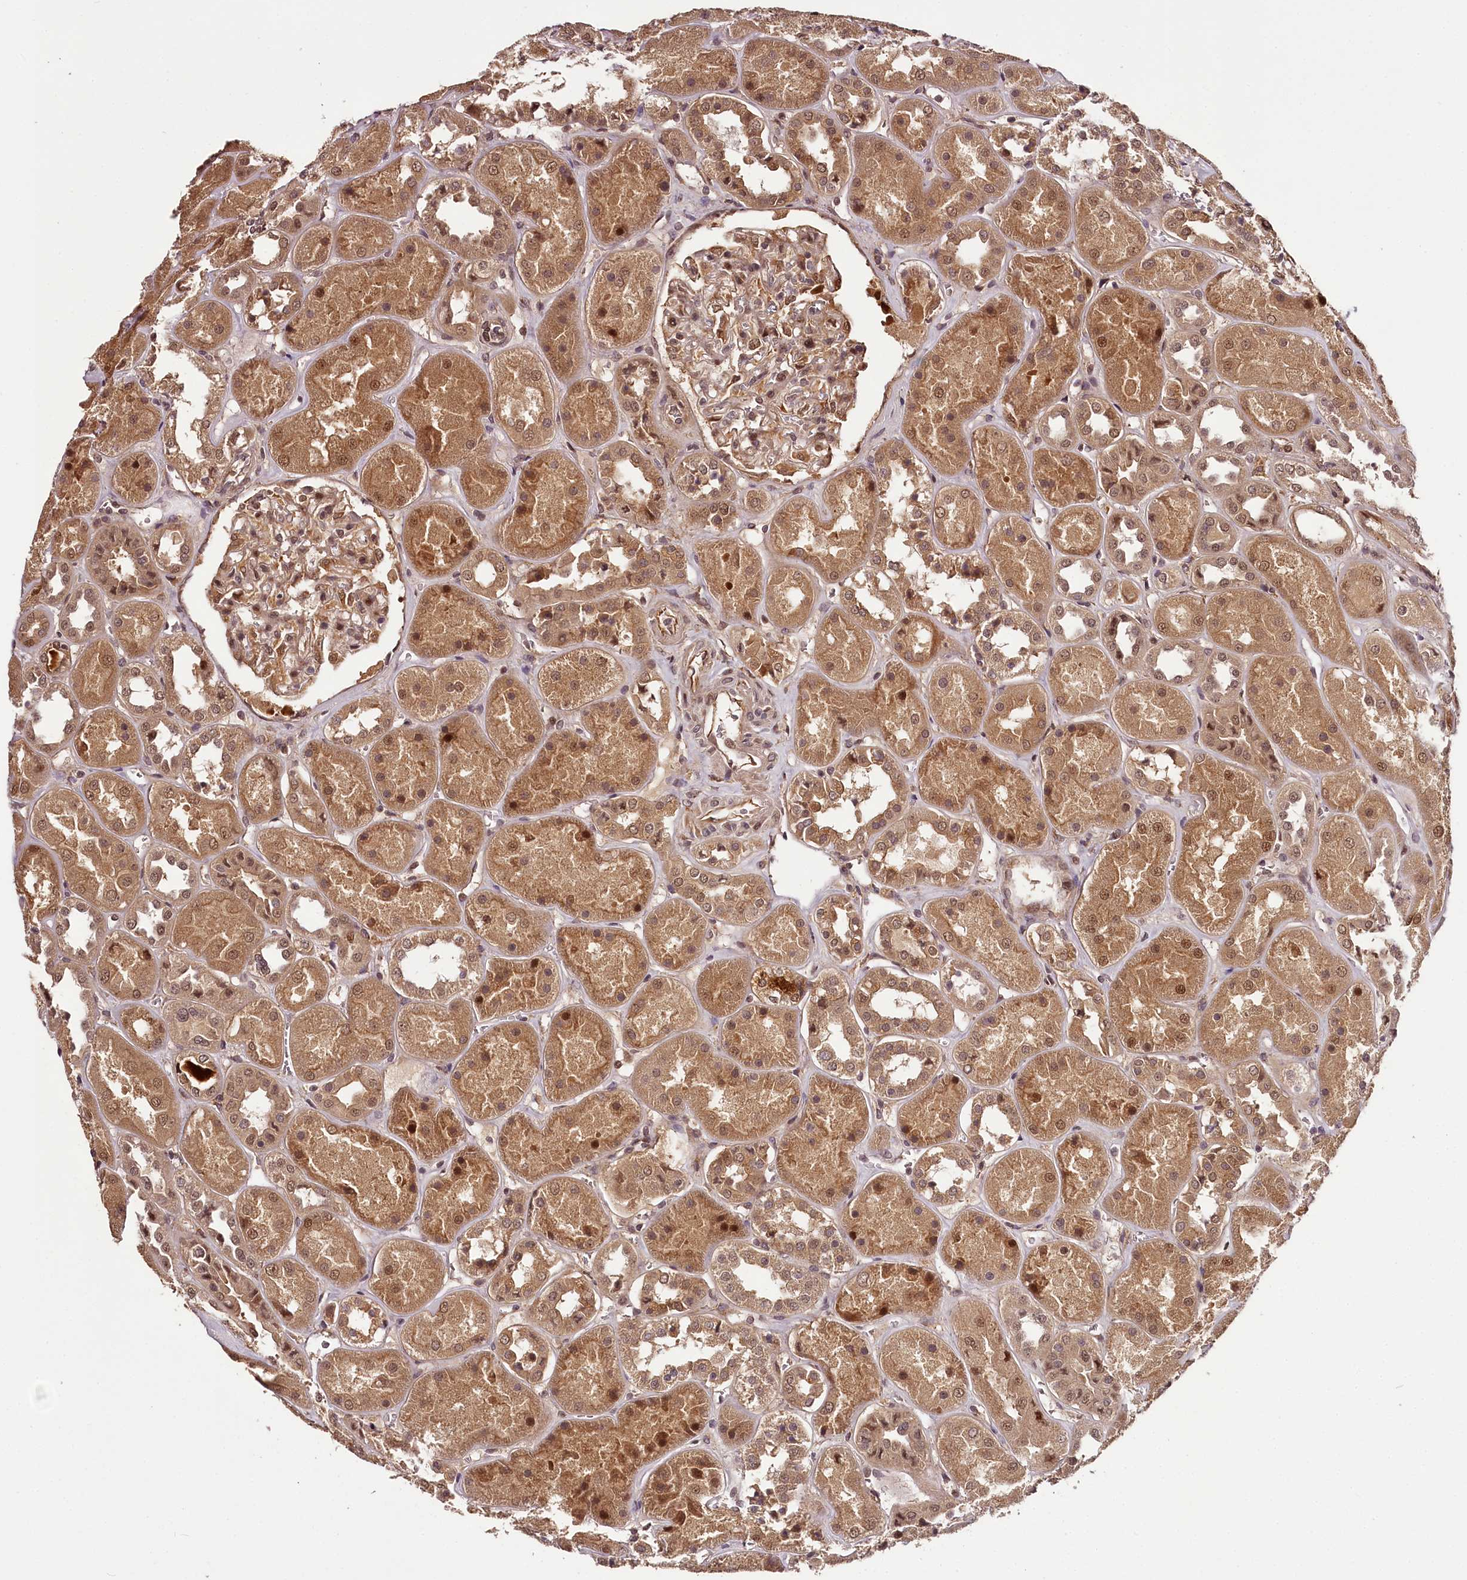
{"staining": {"intensity": "moderate", "quantity": ">75%", "location": "cytoplasmic/membranous,nuclear"}, "tissue": "kidney", "cell_type": "Cells in glomeruli", "image_type": "normal", "snomed": [{"axis": "morphology", "description": "Normal tissue, NOS"}, {"axis": "topography", "description": "Kidney"}], "caption": "Immunohistochemistry (IHC) image of normal kidney: human kidney stained using immunohistochemistry displays medium levels of moderate protein expression localized specifically in the cytoplasmic/membranous,nuclear of cells in glomeruli, appearing as a cytoplasmic/membranous,nuclear brown color.", "gene": "MAML3", "patient": {"sex": "male", "age": 70}}